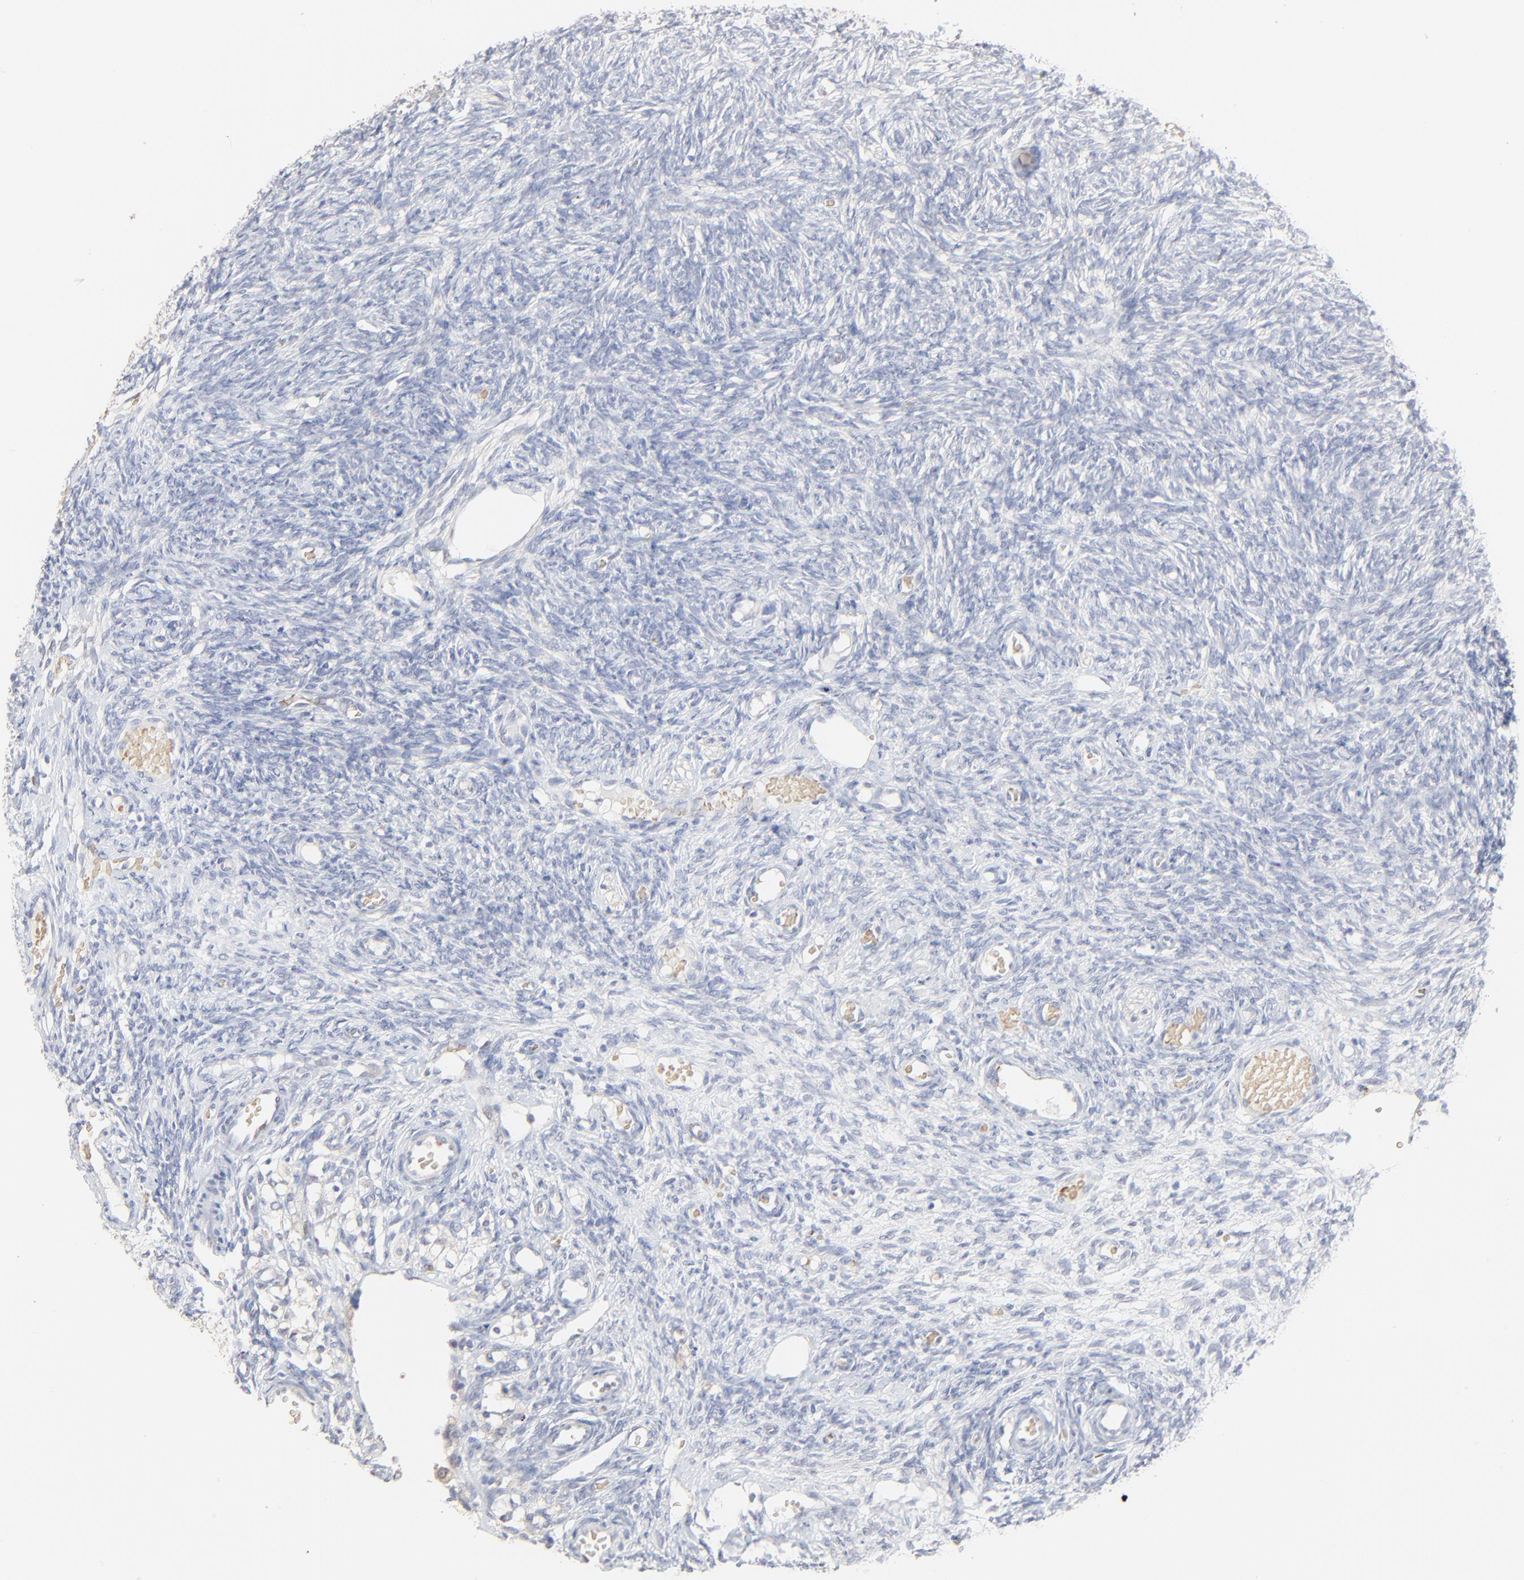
{"staining": {"intensity": "negative", "quantity": "none", "location": "none"}, "tissue": "ovary", "cell_type": "Follicle cells", "image_type": "normal", "snomed": [{"axis": "morphology", "description": "Normal tissue, NOS"}, {"axis": "topography", "description": "Ovary"}], "caption": "Immunohistochemistry micrograph of benign human ovary stained for a protein (brown), which demonstrates no positivity in follicle cells.", "gene": "FANCB", "patient": {"sex": "female", "age": 35}}